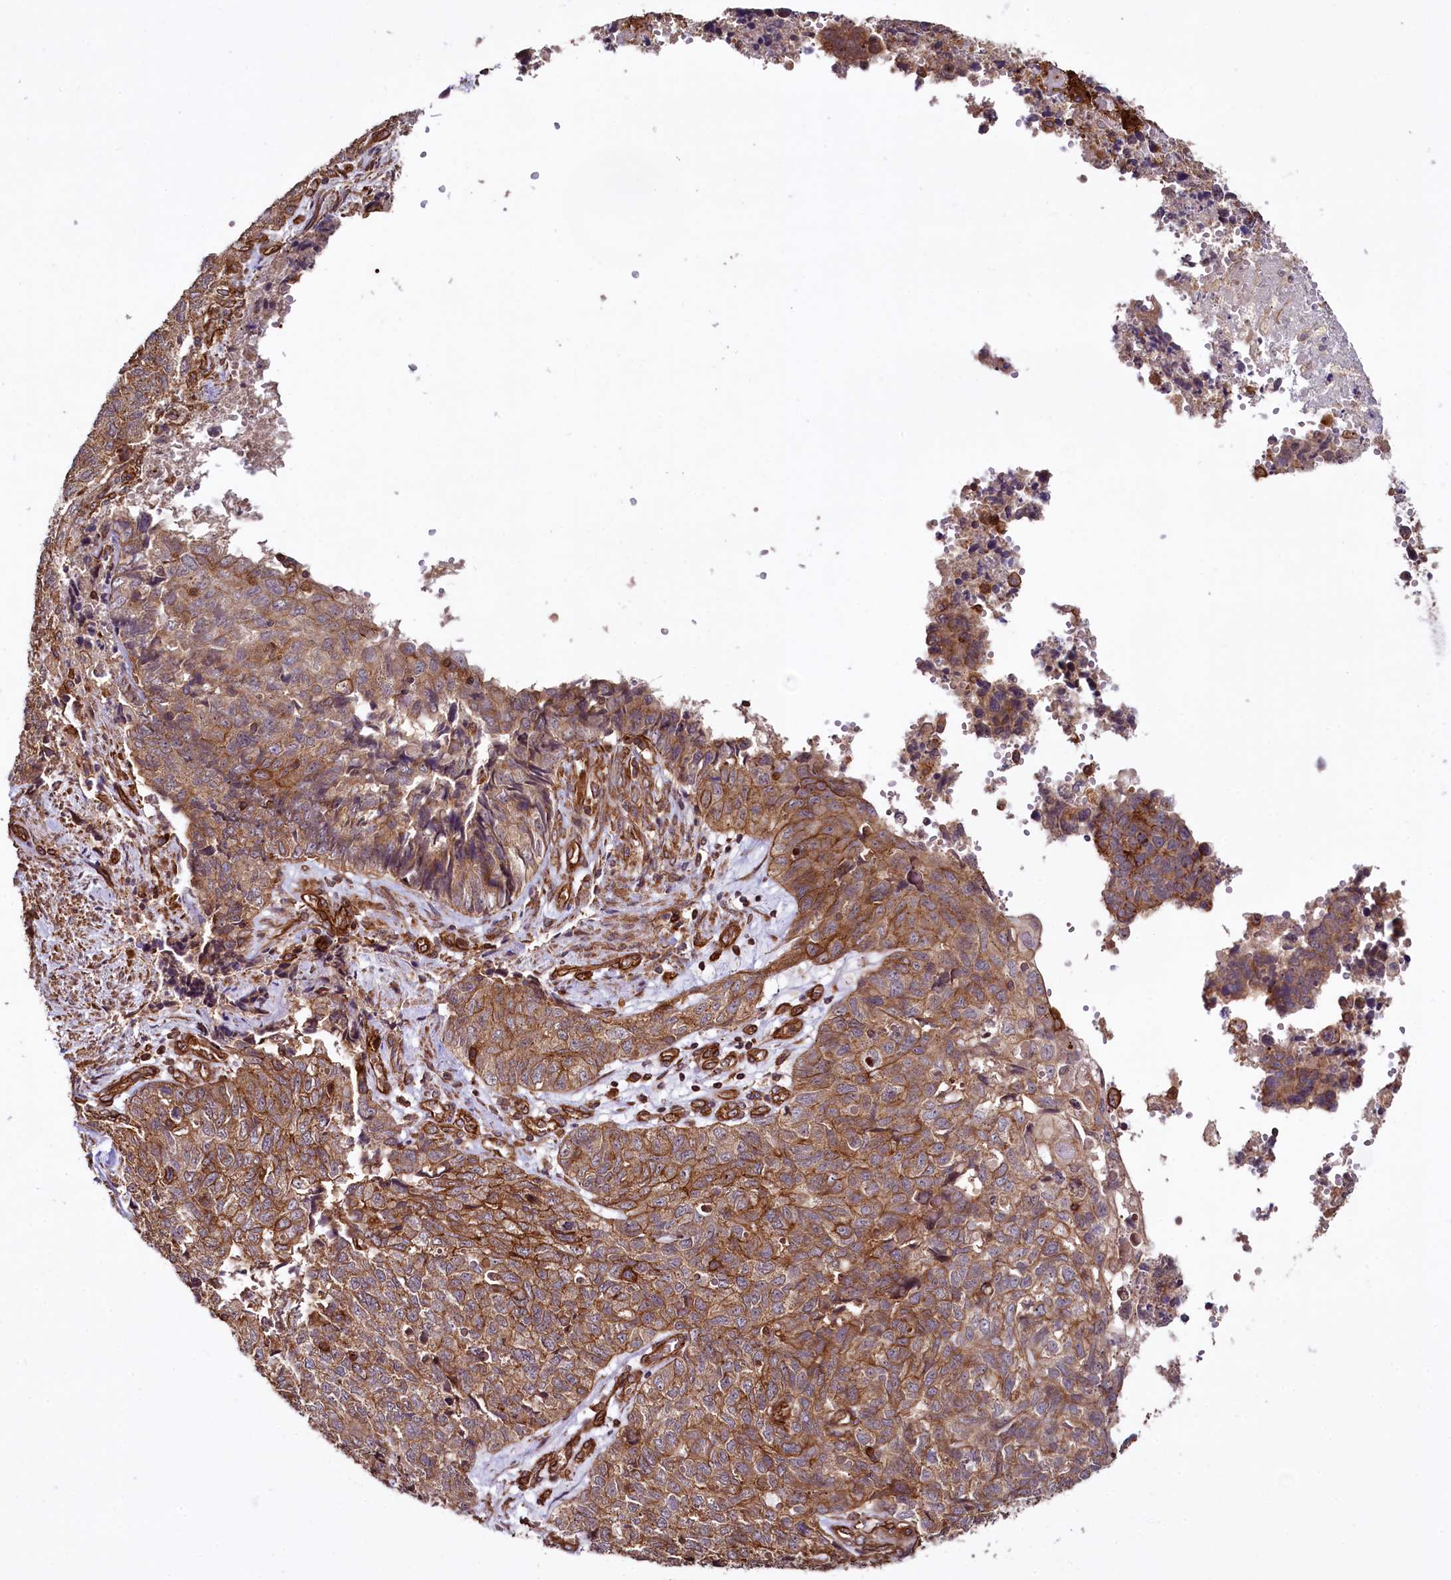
{"staining": {"intensity": "moderate", "quantity": ">75%", "location": "cytoplasmic/membranous"}, "tissue": "cervical cancer", "cell_type": "Tumor cells", "image_type": "cancer", "snomed": [{"axis": "morphology", "description": "Squamous cell carcinoma, NOS"}, {"axis": "topography", "description": "Cervix"}], "caption": "Human cervical cancer stained with a brown dye reveals moderate cytoplasmic/membranous positive expression in about >75% of tumor cells.", "gene": "SVIP", "patient": {"sex": "female", "age": 63}}